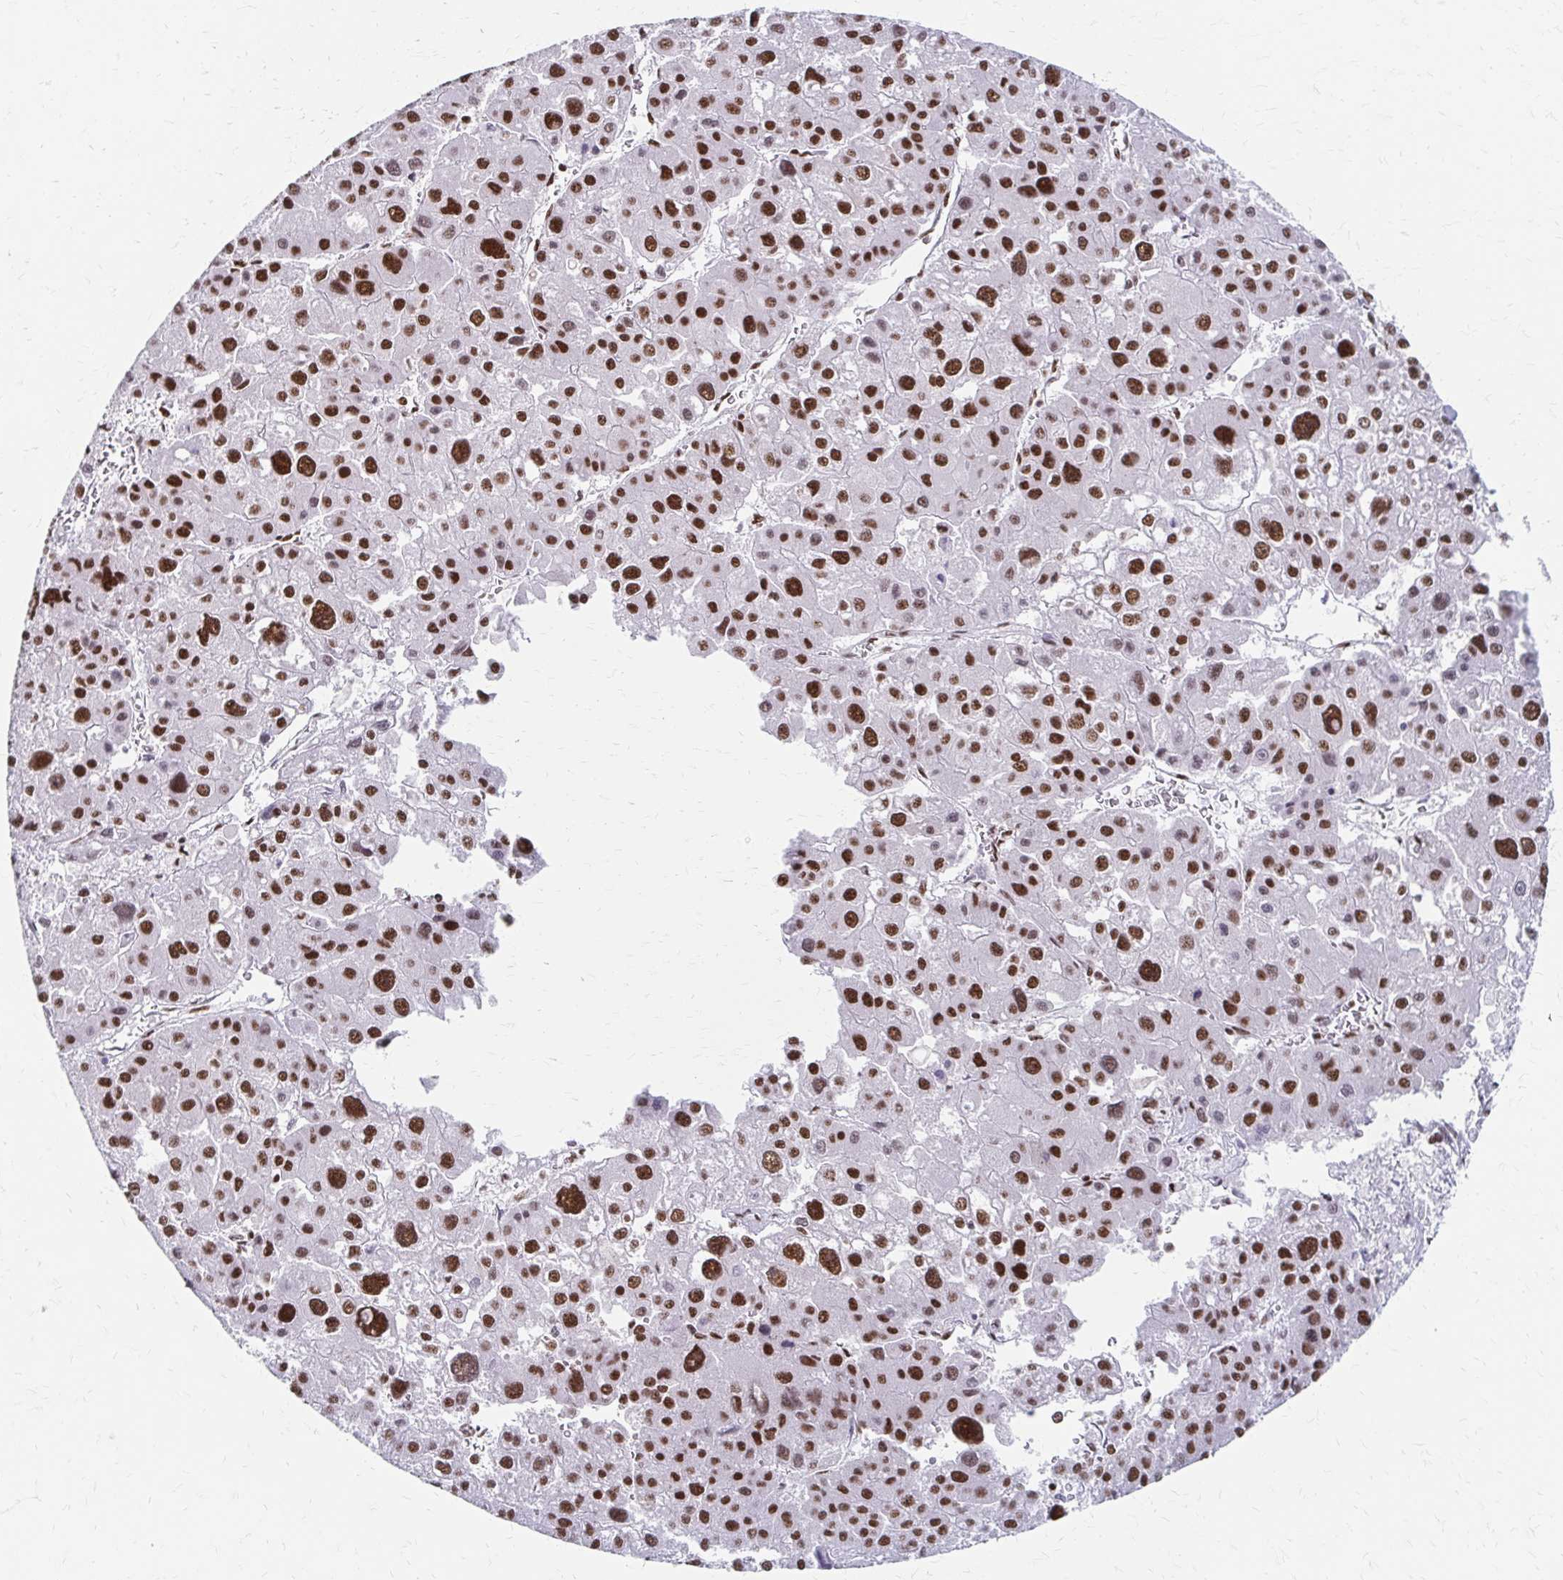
{"staining": {"intensity": "moderate", "quantity": ">75%", "location": "nuclear"}, "tissue": "liver cancer", "cell_type": "Tumor cells", "image_type": "cancer", "snomed": [{"axis": "morphology", "description": "Carcinoma, Hepatocellular, NOS"}, {"axis": "topography", "description": "Liver"}], "caption": "This image shows liver cancer stained with immunohistochemistry (IHC) to label a protein in brown. The nuclear of tumor cells show moderate positivity for the protein. Nuclei are counter-stained blue.", "gene": "CNKSR3", "patient": {"sex": "male", "age": 73}}